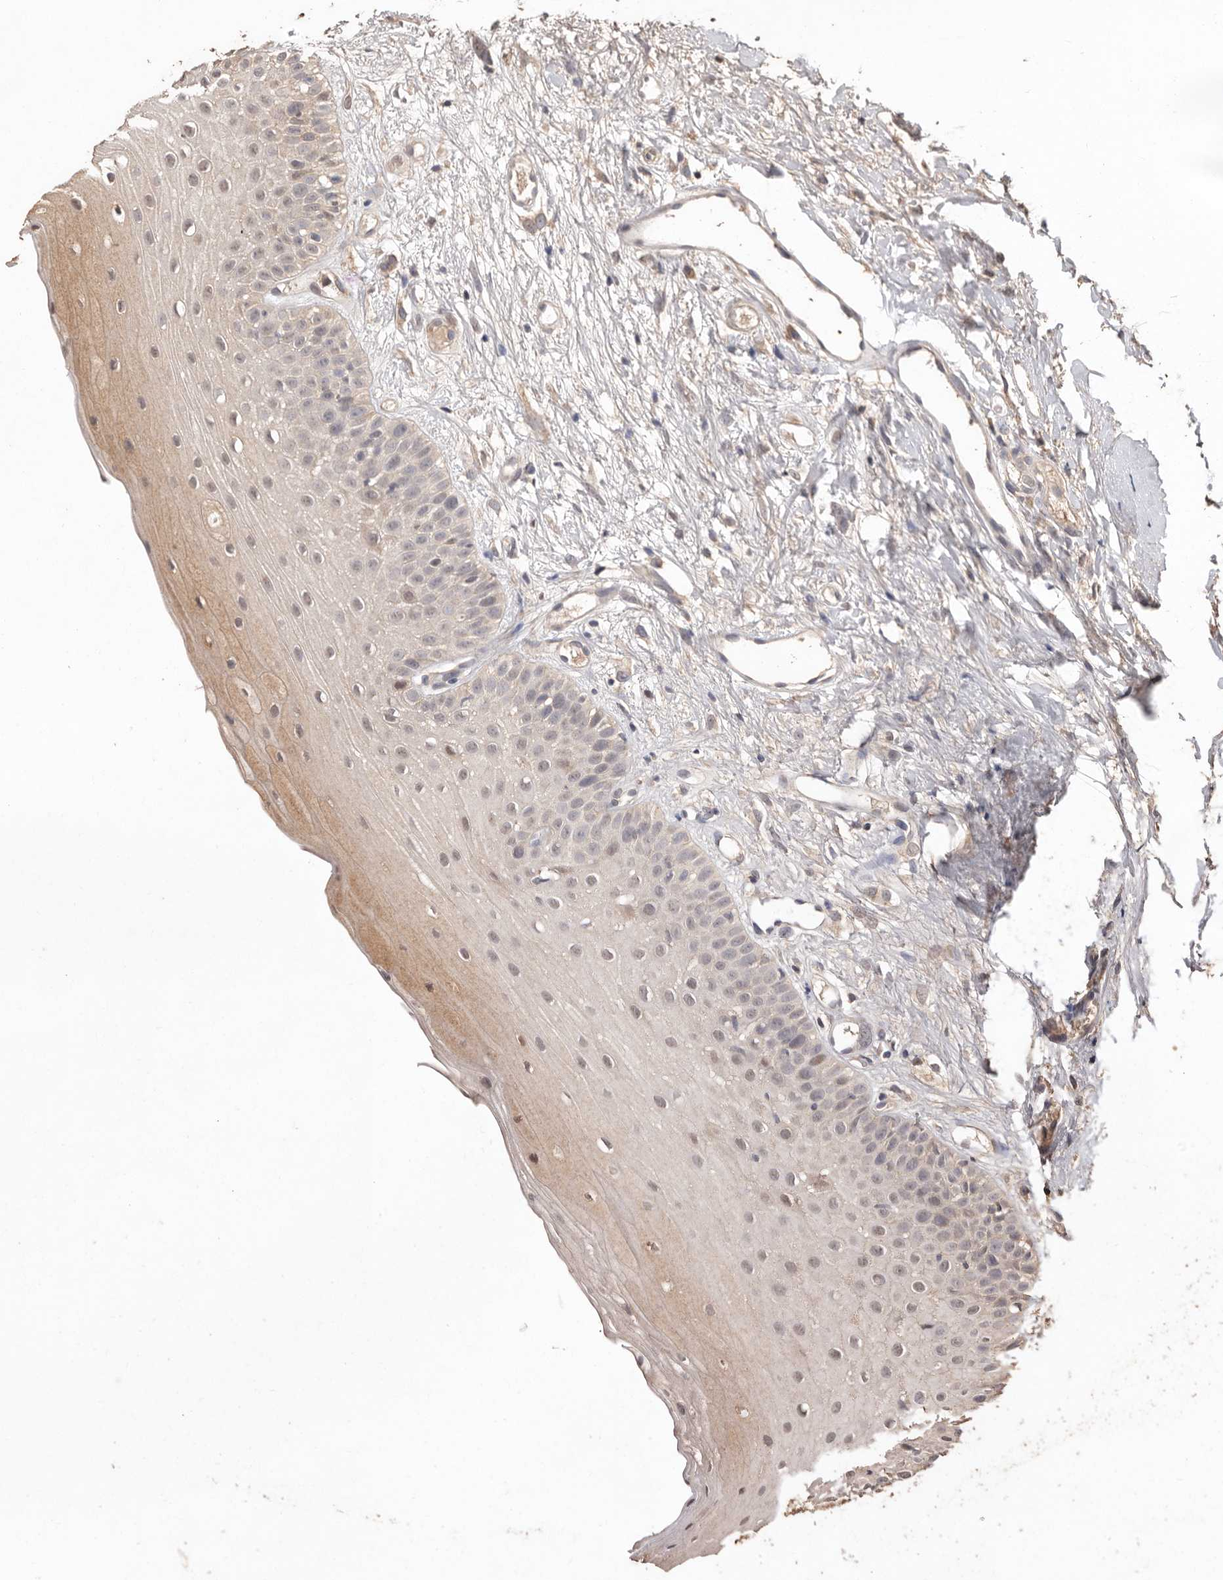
{"staining": {"intensity": "weak", "quantity": "25%-75%", "location": "cytoplasmic/membranous"}, "tissue": "oral mucosa", "cell_type": "Squamous epithelial cells", "image_type": "normal", "snomed": [{"axis": "morphology", "description": "Normal tissue, NOS"}, {"axis": "topography", "description": "Oral tissue"}], "caption": "Squamous epithelial cells exhibit weak cytoplasmic/membranous expression in about 25%-75% of cells in benign oral mucosa.", "gene": "RWDD1", "patient": {"sex": "female", "age": 63}}